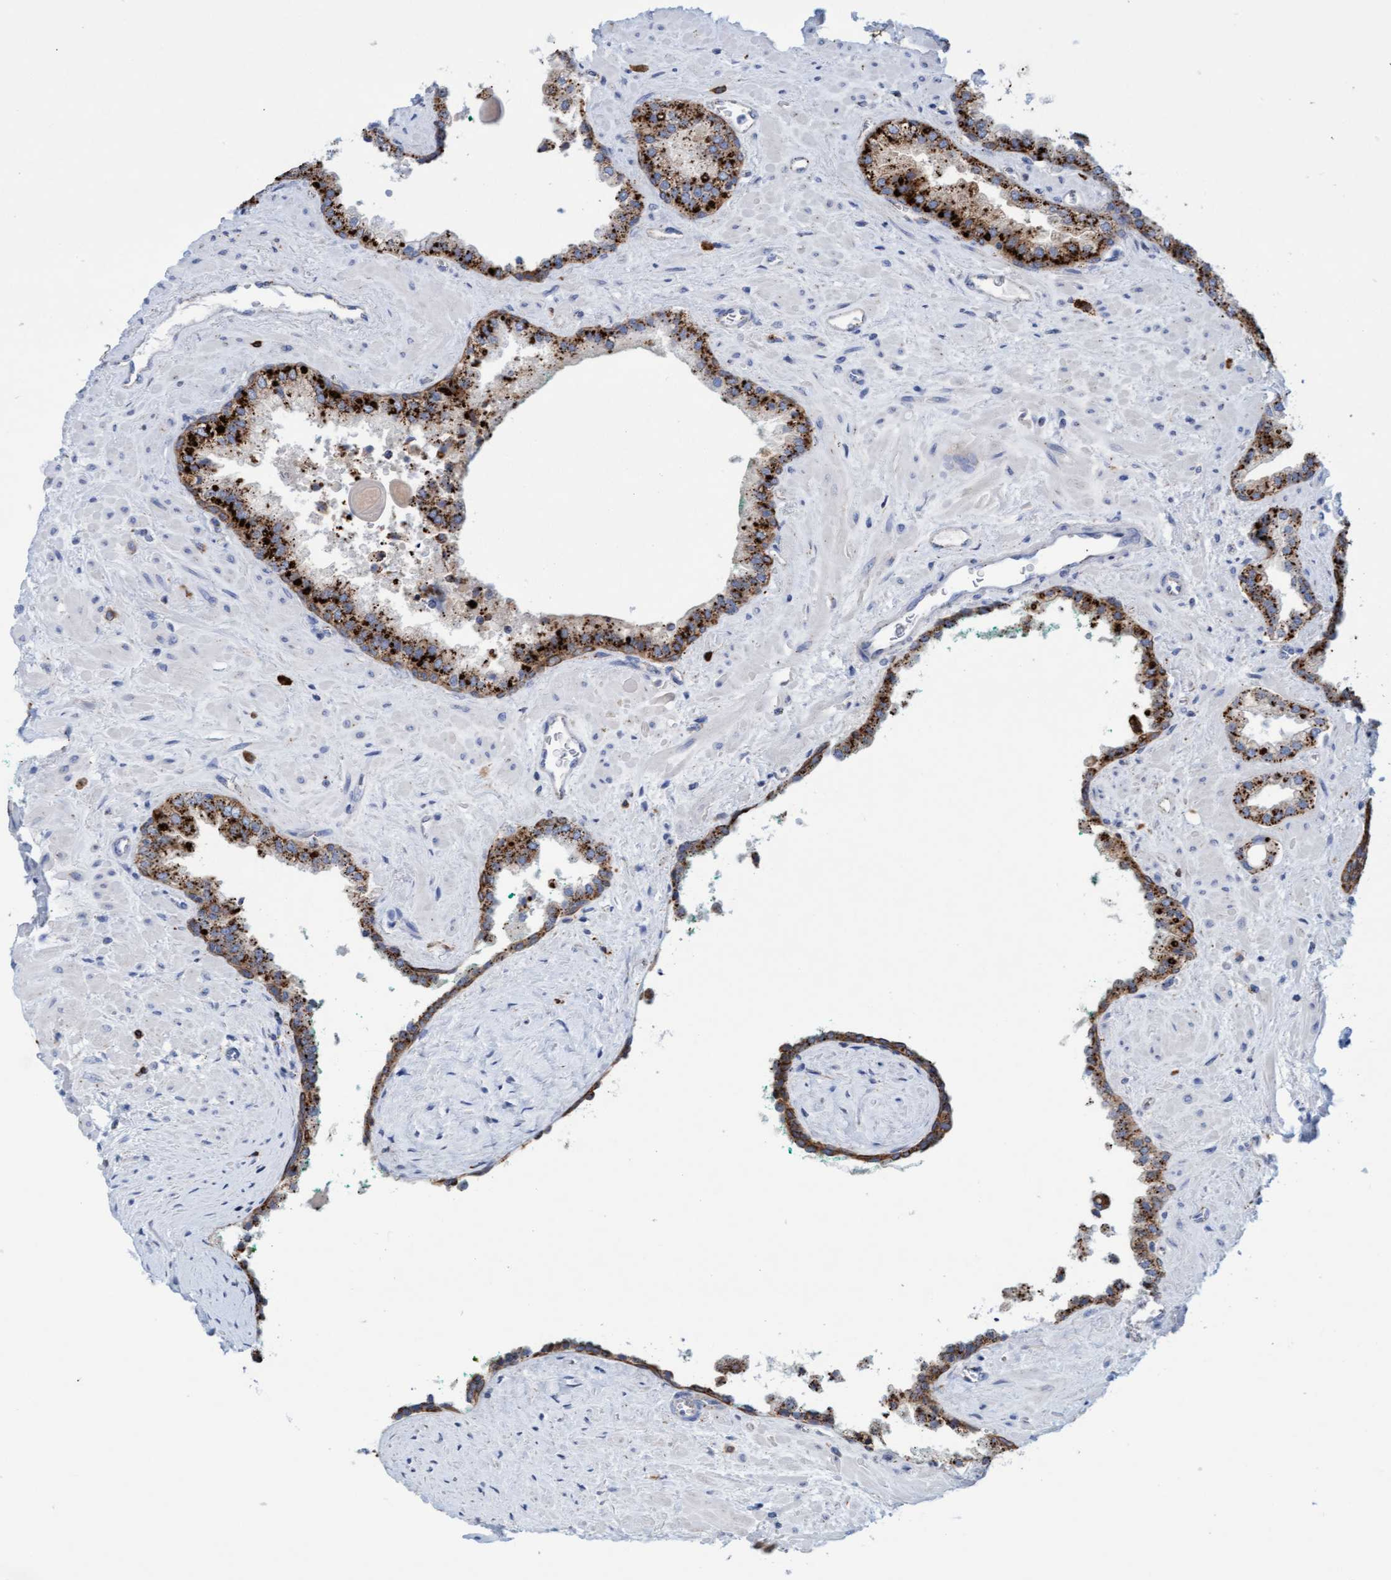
{"staining": {"intensity": "strong", "quantity": ">75%", "location": "cytoplasmic/membranous"}, "tissue": "prostate cancer", "cell_type": "Tumor cells", "image_type": "cancer", "snomed": [{"axis": "morphology", "description": "Adenocarcinoma, Low grade"}, {"axis": "topography", "description": "Prostate"}], "caption": "High-power microscopy captured an IHC image of low-grade adenocarcinoma (prostate), revealing strong cytoplasmic/membranous positivity in approximately >75% of tumor cells. The staining was performed using DAB, with brown indicating positive protein expression. Nuclei are stained blue with hematoxylin.", "gene": "SGSH", "patient": {"sex": "male", "age": 71}}